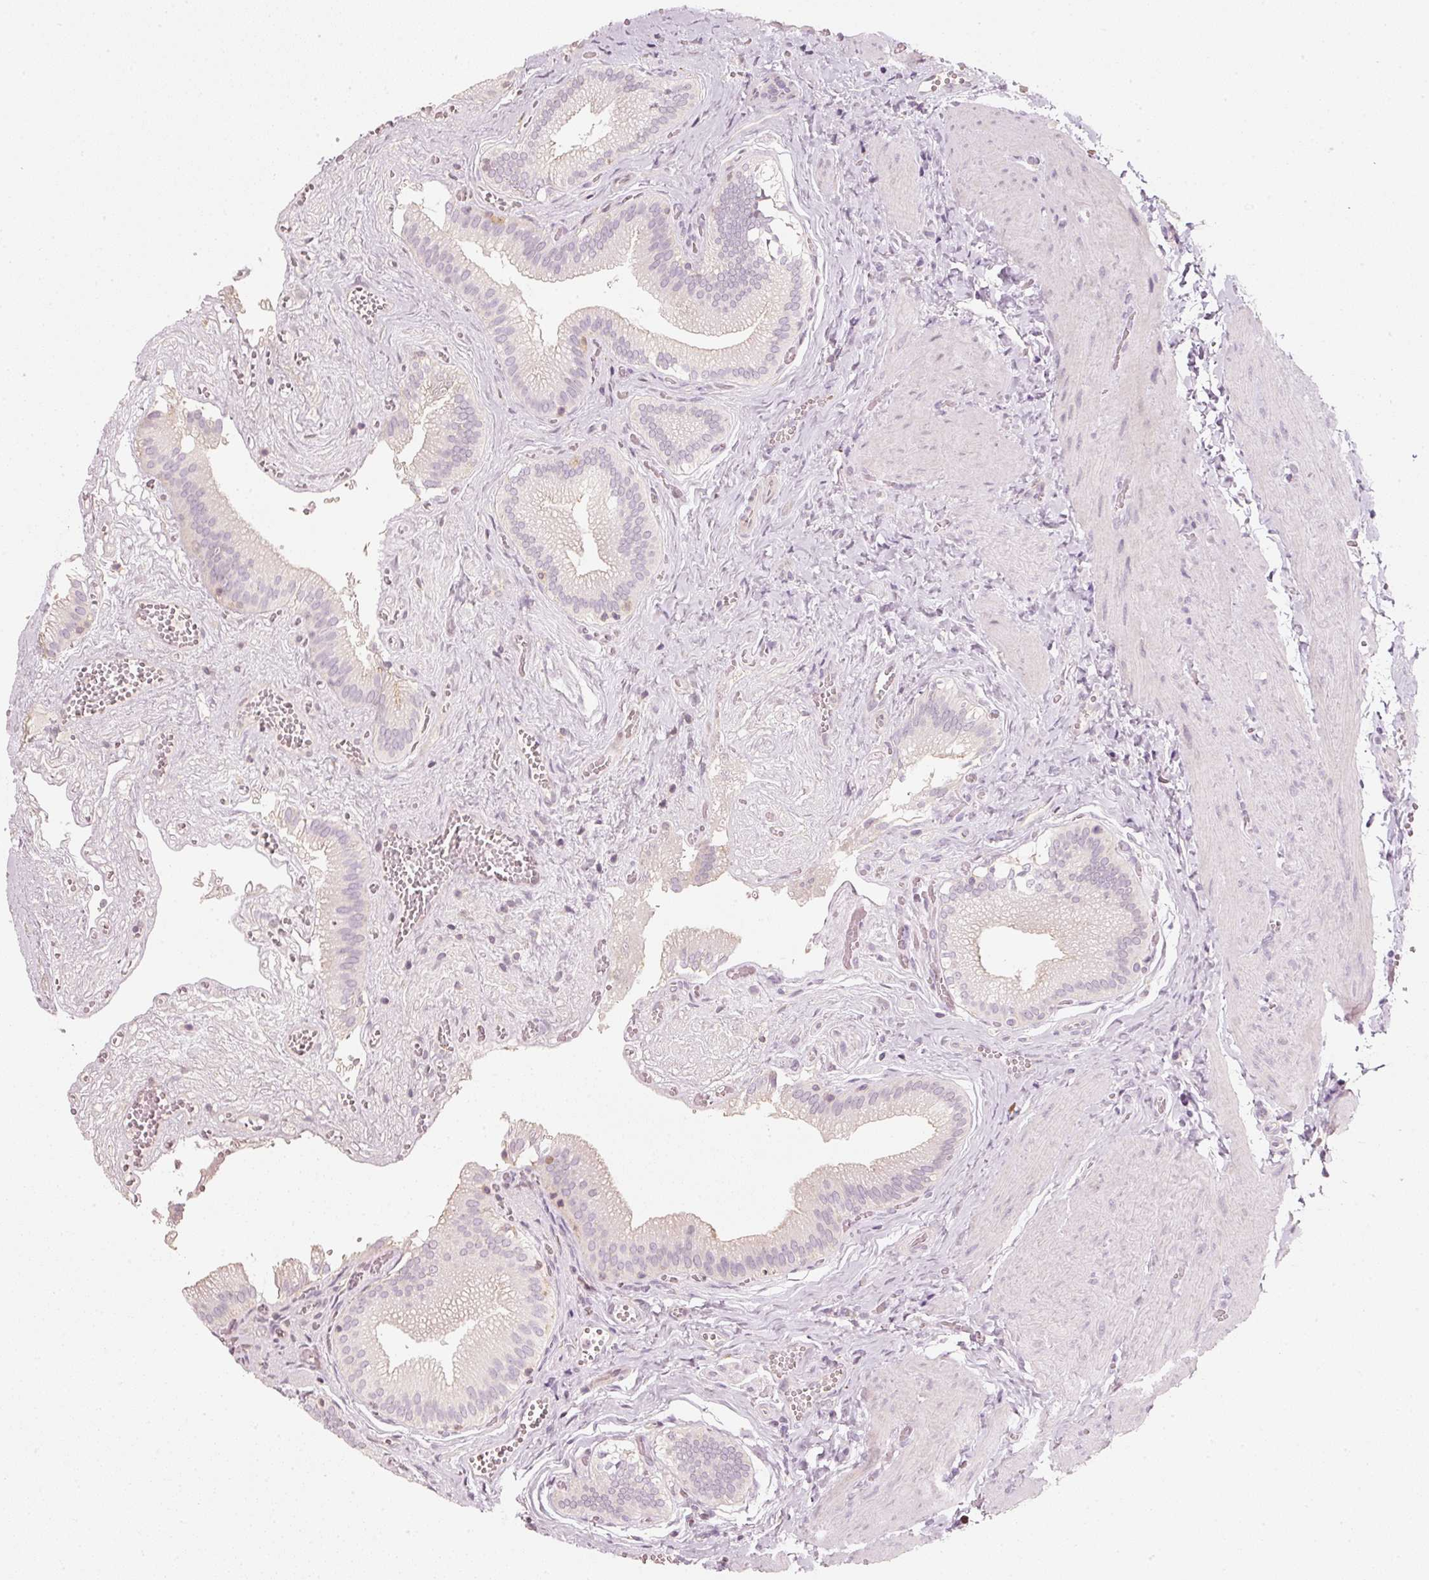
{"staining": {"intensity": "weak", "quantity": "25%-75%", "location": "cytoplasmic/membranous"}, "tissue": "gallbladder", "cell_type": "Glandular cells", "image_type": "normal", "snomed": [{"axis": "morphology", "description": "Normal tissue, NOS"}, {"axis": "topography", "description": "Gallbladder"}, {"axis": "topography", "description": "Peripheral nerve tissue"}], "caption": "Immunohistochemical staining of benign gallbladder reveals 25%-75% levels of weak cytoplasmic/membranous protein positivity in about 25%-75% of glandular cells.", "gene": "TREX2", "patient": {"sex": "male", "age": 17}}